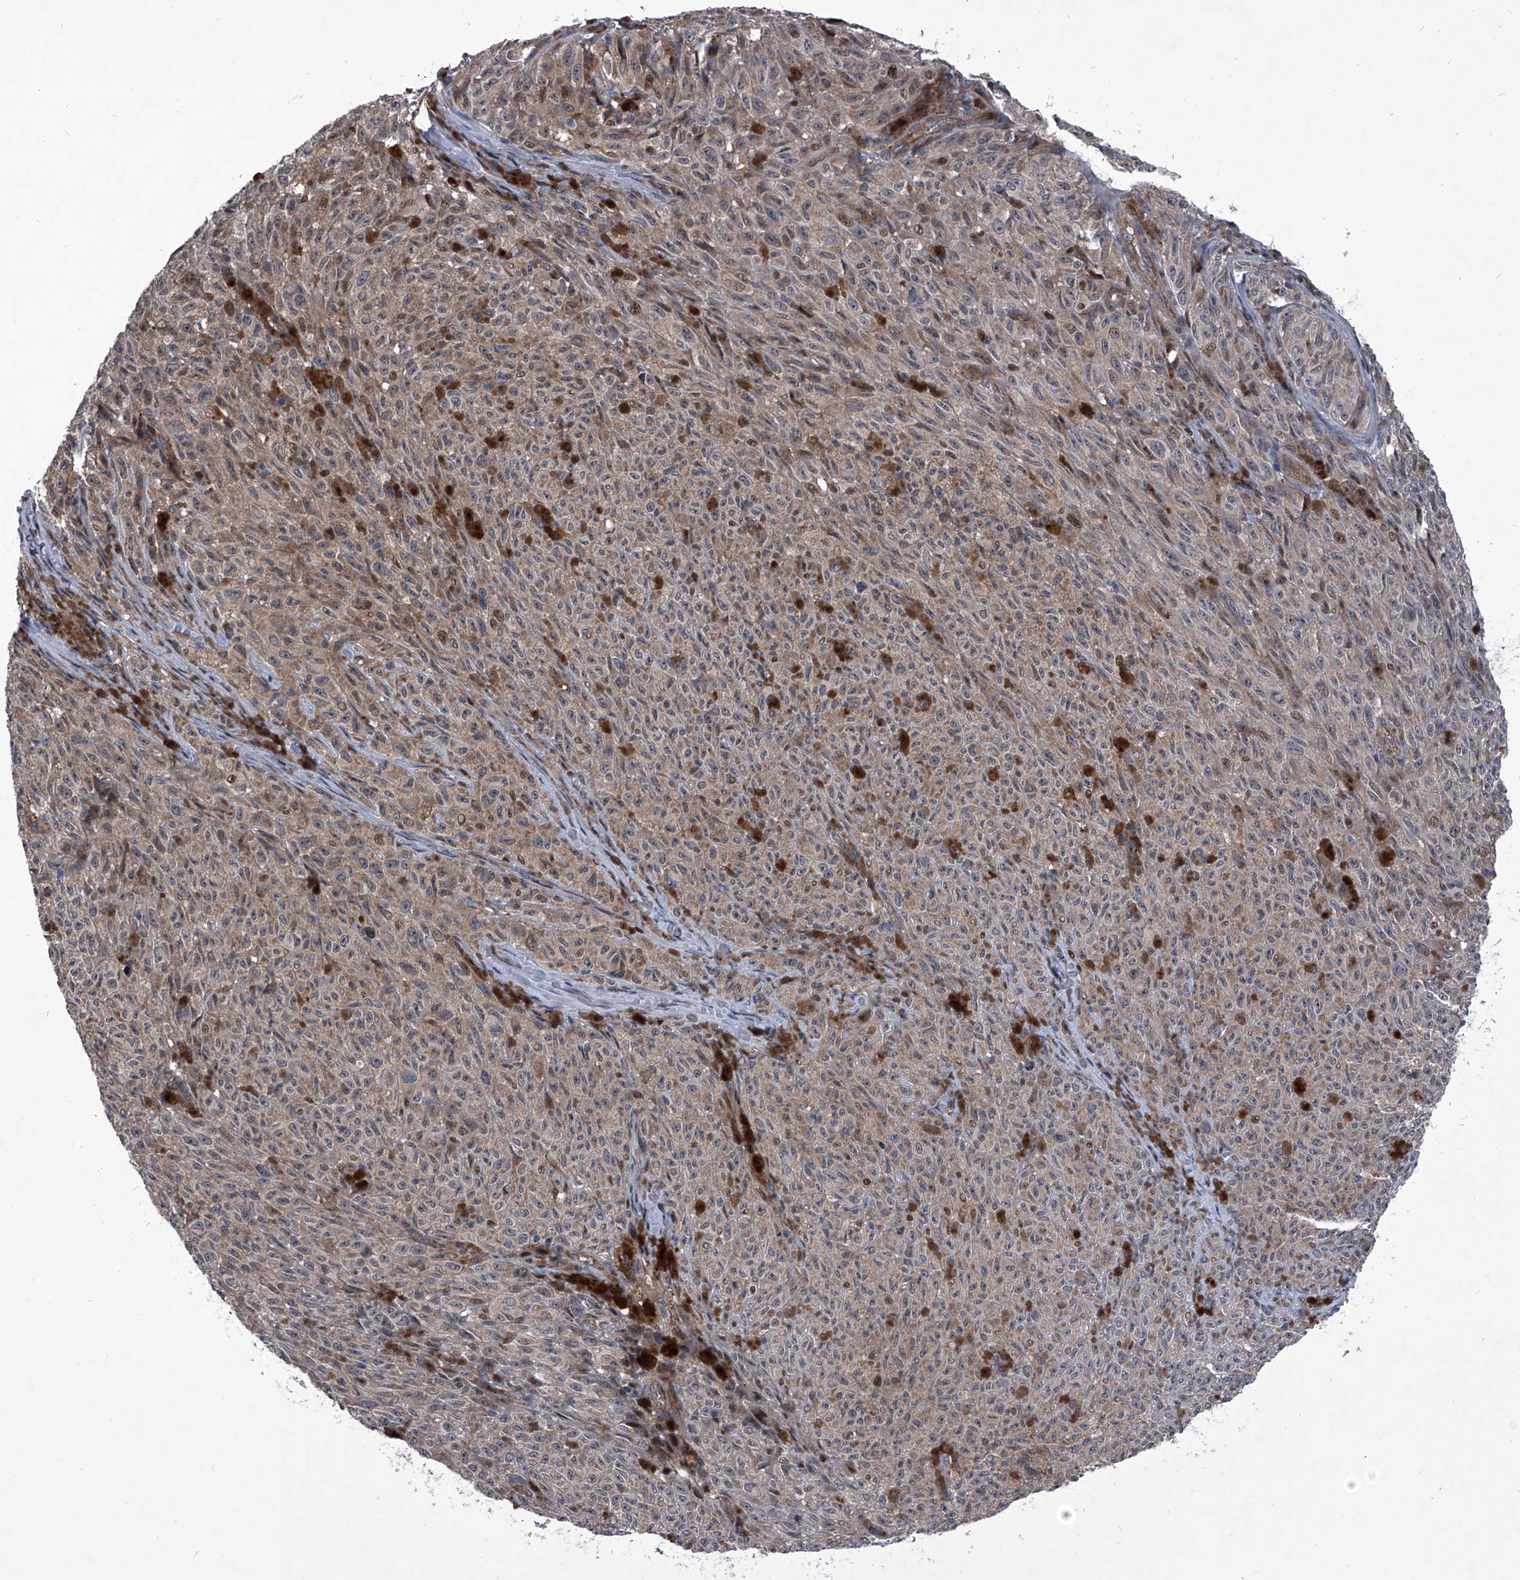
{"staining": {"intensity": "weak", "quantity": ">75%", "location": "cytoplasmic/membranous"}, "tissue": "melanoma", "cell_type": "Tumor cells", "image_type": "cancer", "snomed": [{"axis": "morphology", "description": "Malignant melanoma, NOS"}, {"axis": "topography", "description": "Skin"}], "caption": "Immunohistochemistry (IHC) image of human malignant melanoma stained for a protein (brown), which demonstrates low levels of weak cytoplasmic/membranous staining in approximately >75% of tumor cells.", "gene": "ELK4", "patient": {"sex": "female", "age": 82}}